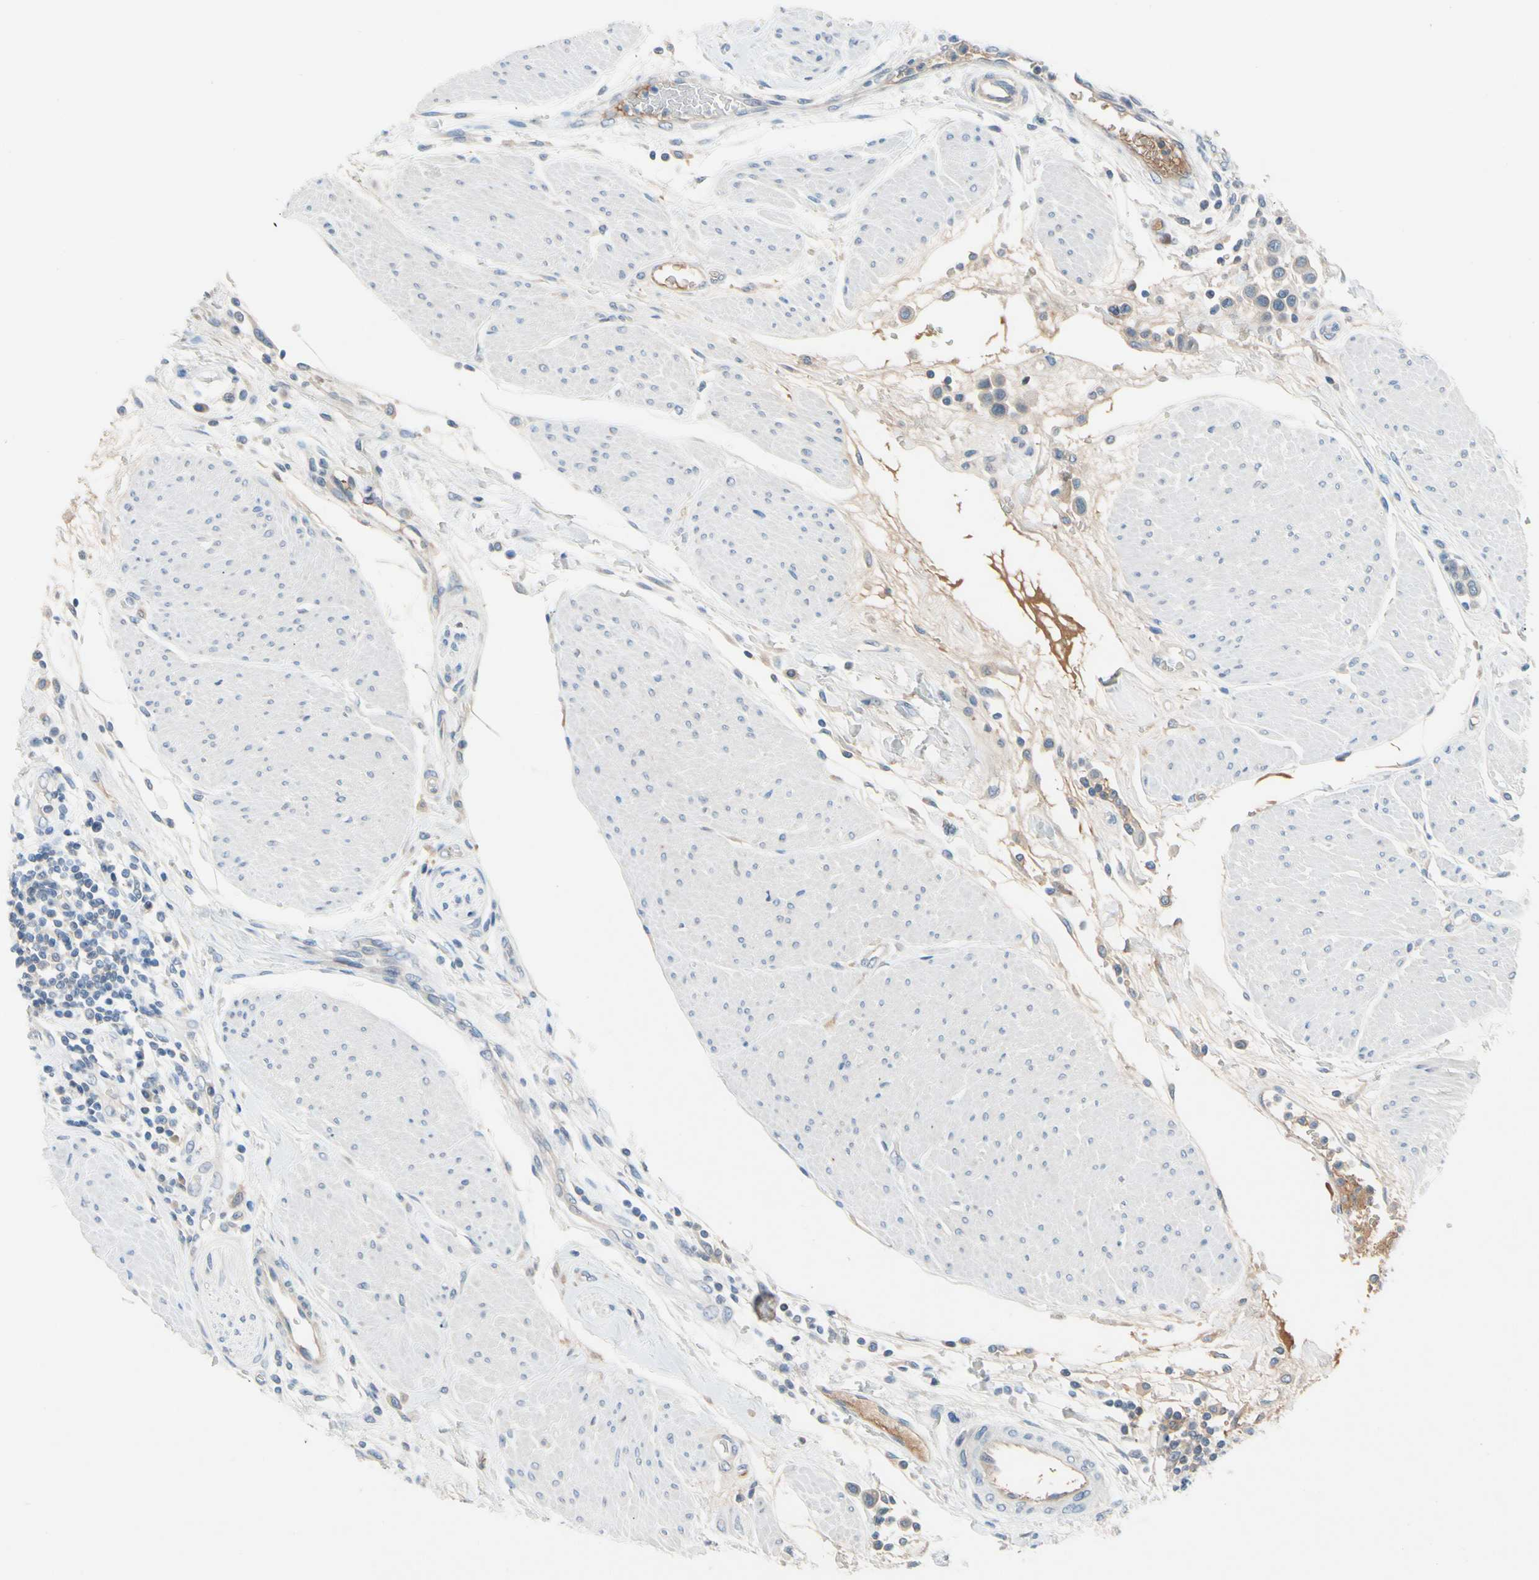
{"staining": {"intensity": "weak", "quantity": "25%-75%", "location": "cytoplasmic/membranous"}, "tissue": "urothelial cancer", "cell_type": "Tumor cells", "image_type": "cancer", "snomed": [{"axis": "morphology", "description": "Urothelial carcinoma, High grade"}, {"axis": "topography", "description": "Urinary bladder"}], "caption": "IHC (DAB (3,3'-diaminobenzidine)) staining of urothelial cancer displays weak cytoplasmic/membranous protein expression in approximately 25%-75% of tumor cells. The staining is performed using DAB brown chromogen to label protein expression. The nuclei are counter-stained blue using hematoxylin.", "gene": "CNDP1", "patient": {"sex": "male", "age": 50}}